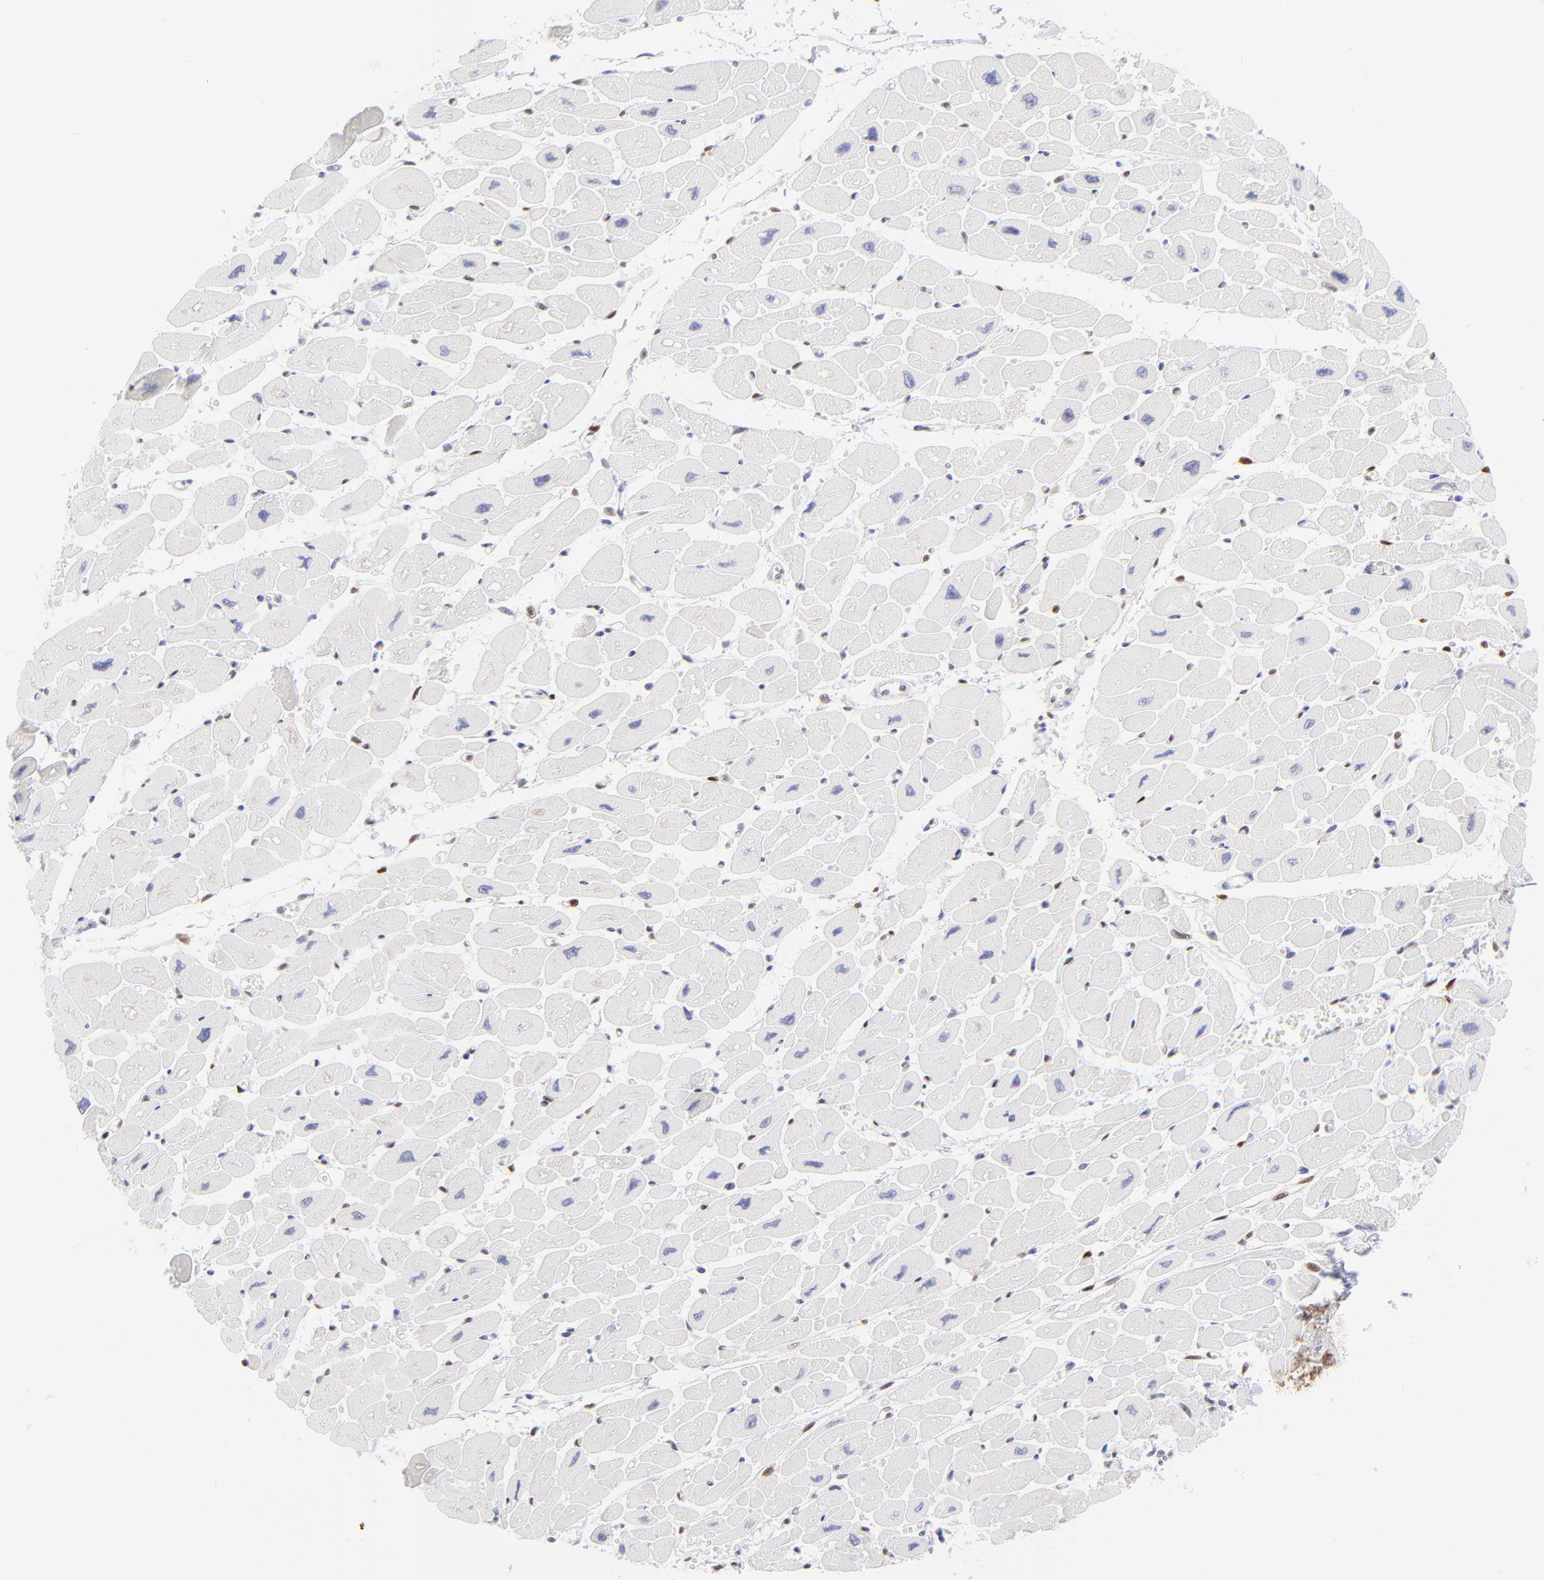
{"staining": {"intensity": "negative", "quantity": "none", "location": "none"}, "tissue": "heart muscle", "cell_type": "Cardiomyocytes", "image_type": "normal", "snomed": [{"axis": "morphology", "description": "Normal tissue, NOS"}, {"axis": "topography", "description": "Heart"}], "caption": "The IHC photomicrograph has no significant positivity in cardiomyocytes of heart muscle. (DAB immunohistochemistry (IHC) visualized using brightfield microscopy, high magnification).", "gene": "KLF4", "patient": {"sex": "female", "age": 54}}